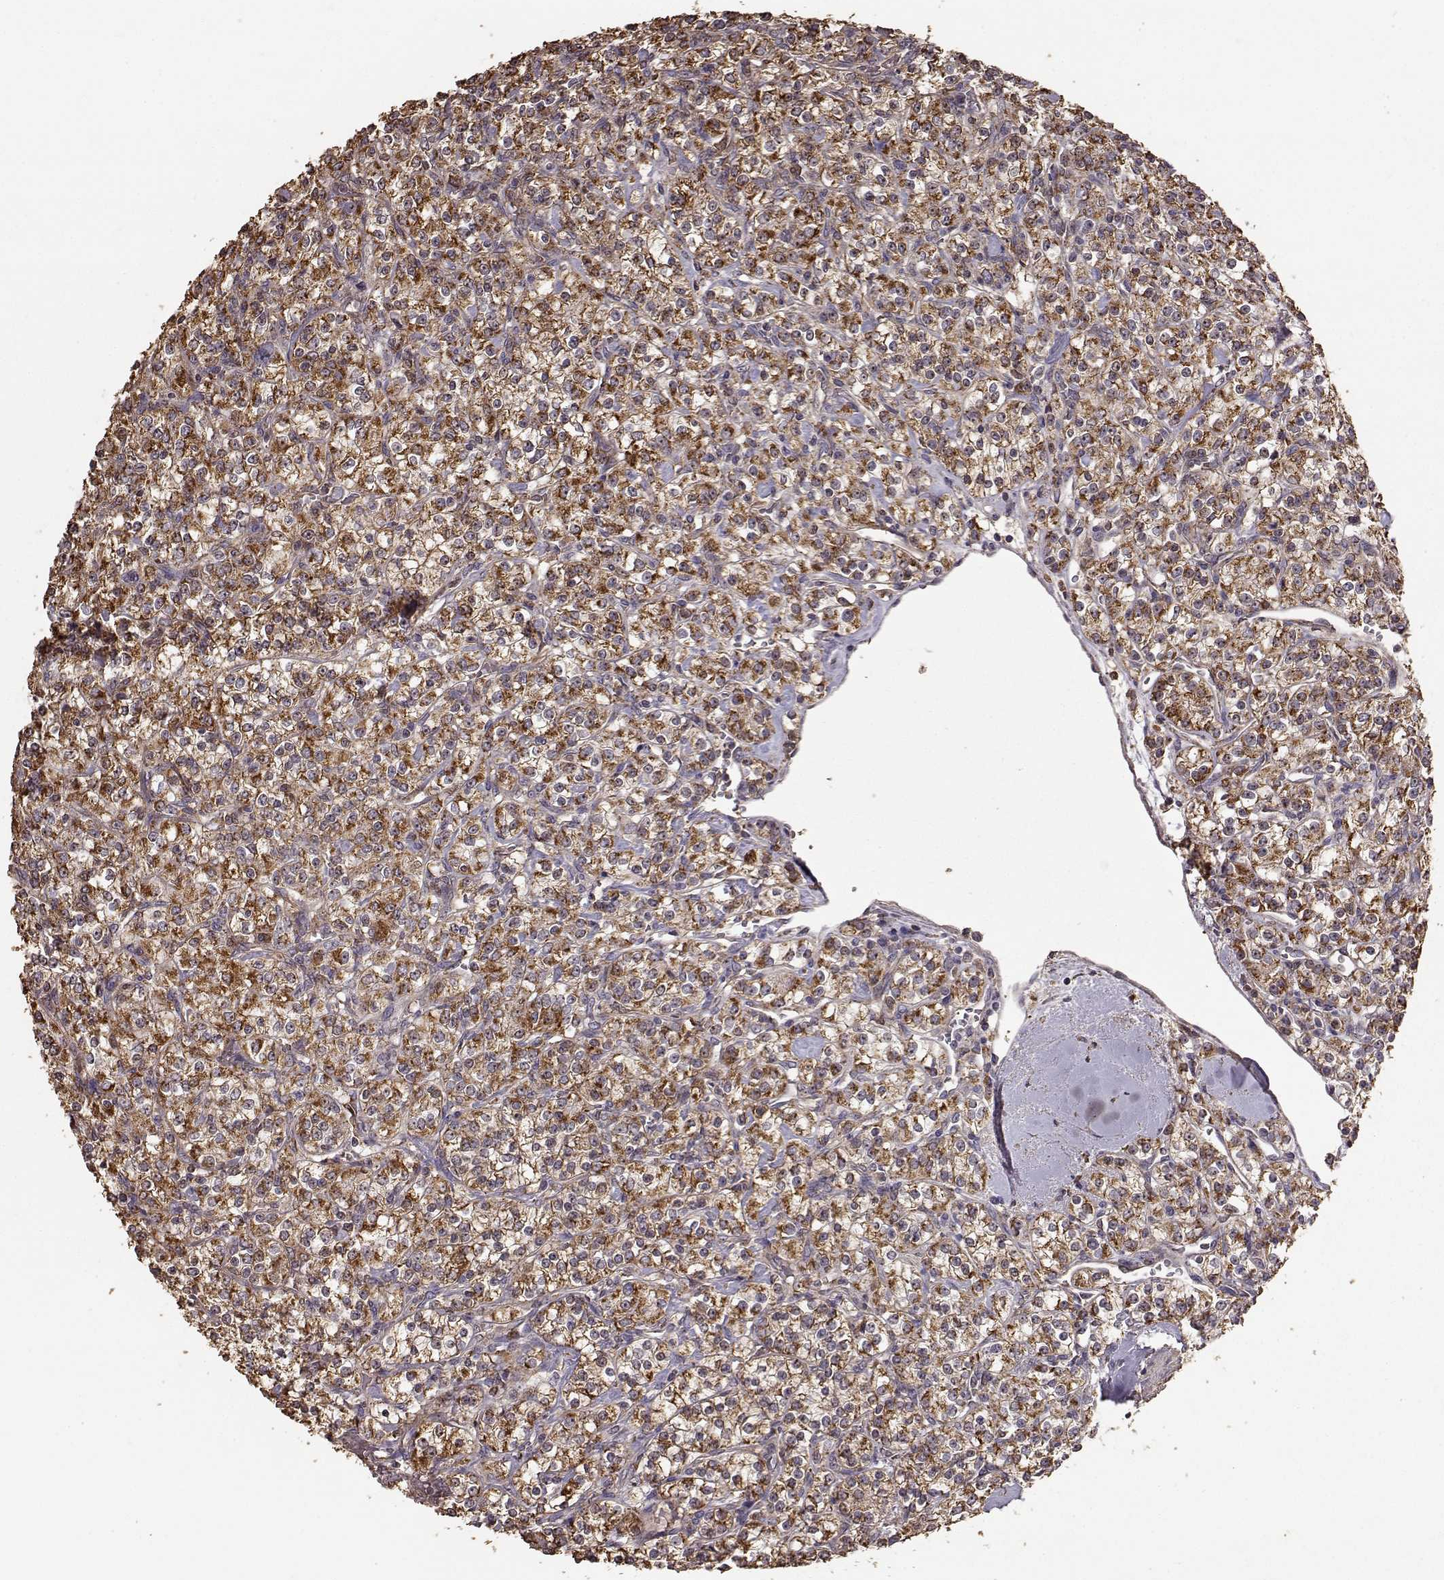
{"staining": {"intensity": "strong", "quantity": ">75%", "location": "cytoplasmic/membranous"}, "tissue": "renal cancer", "cell_type": "Tumor cells", "image_type": "cancer", "snomed": [{"axis": "morphology", "description": "Adenocarcinoma, NOS"}, {"axis": "topography", "description": "Kidney"}], "caption": "Adenocarcinoma (renal) stained with a brown dye displays strong cytoplasmic/membranous positive staining in approximately >75% of tumor cells.", "gene": "PTGES2", "patient": {"sex": "male", "age": 77}}